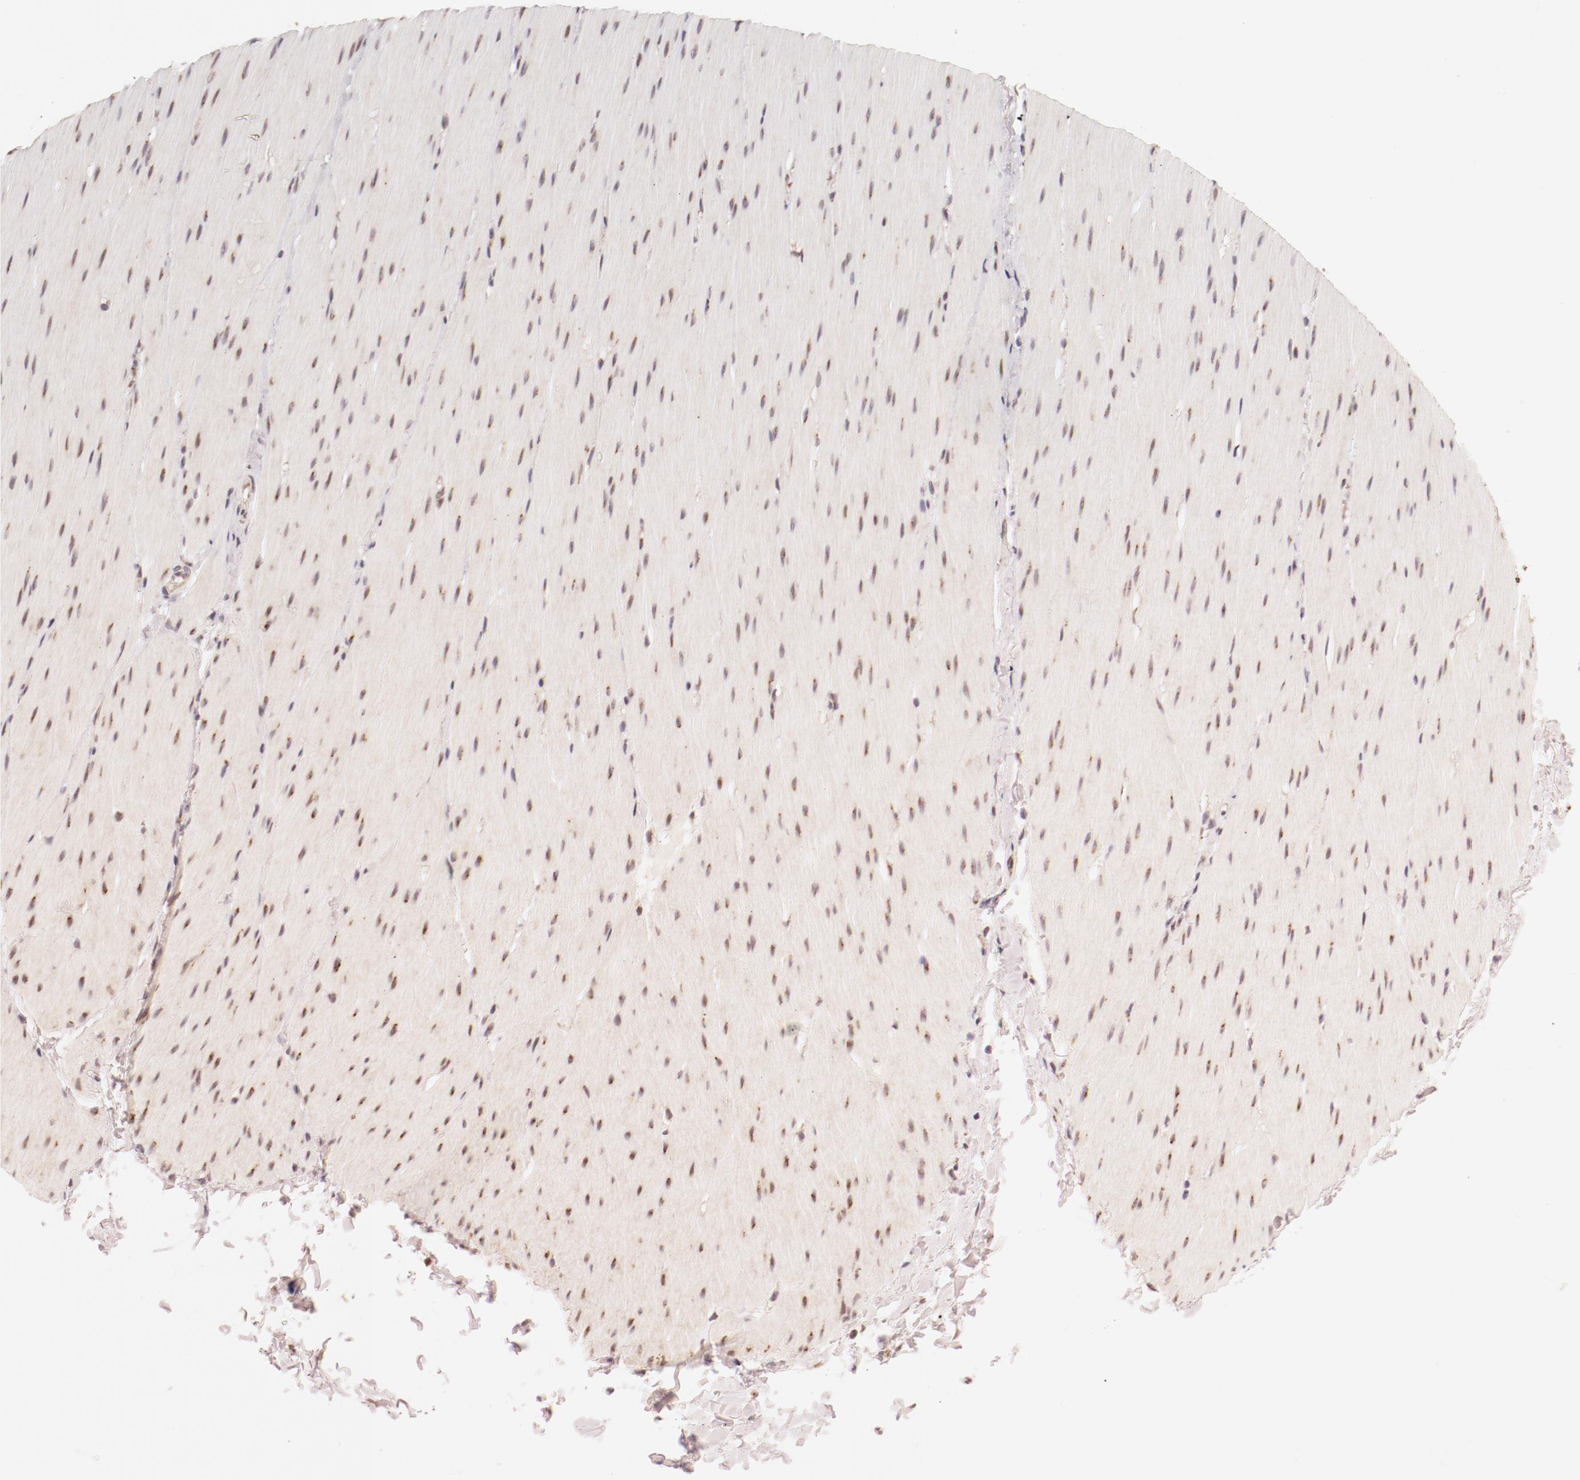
{"staining": {"intensity": "weak", "quantity": "25%-75%", "location": "nuclear"}, "tissue": "smooth muscle", "cell_type": "Smooth muscle cells", "image_type": "normal", "snomed": [{"axis": "morphology", "description": "Normal tissue, NOS"}, {"axis": "topography", "description": "Smooth muscle"}, {"axis": "topography", "description": "Colon"}], "caption": "Immunohistochemistry image of unremarkable smooth muscle: human smooth muscle stained using immunohistochemistry (IHC) demonstrates low levels of weak protein expression localized specifically in the nuclear of smooth muscle cells, appearing as a nuclear brown color.", "gene": "RPL12", "patient": {"sex": "male", "age": 67}}